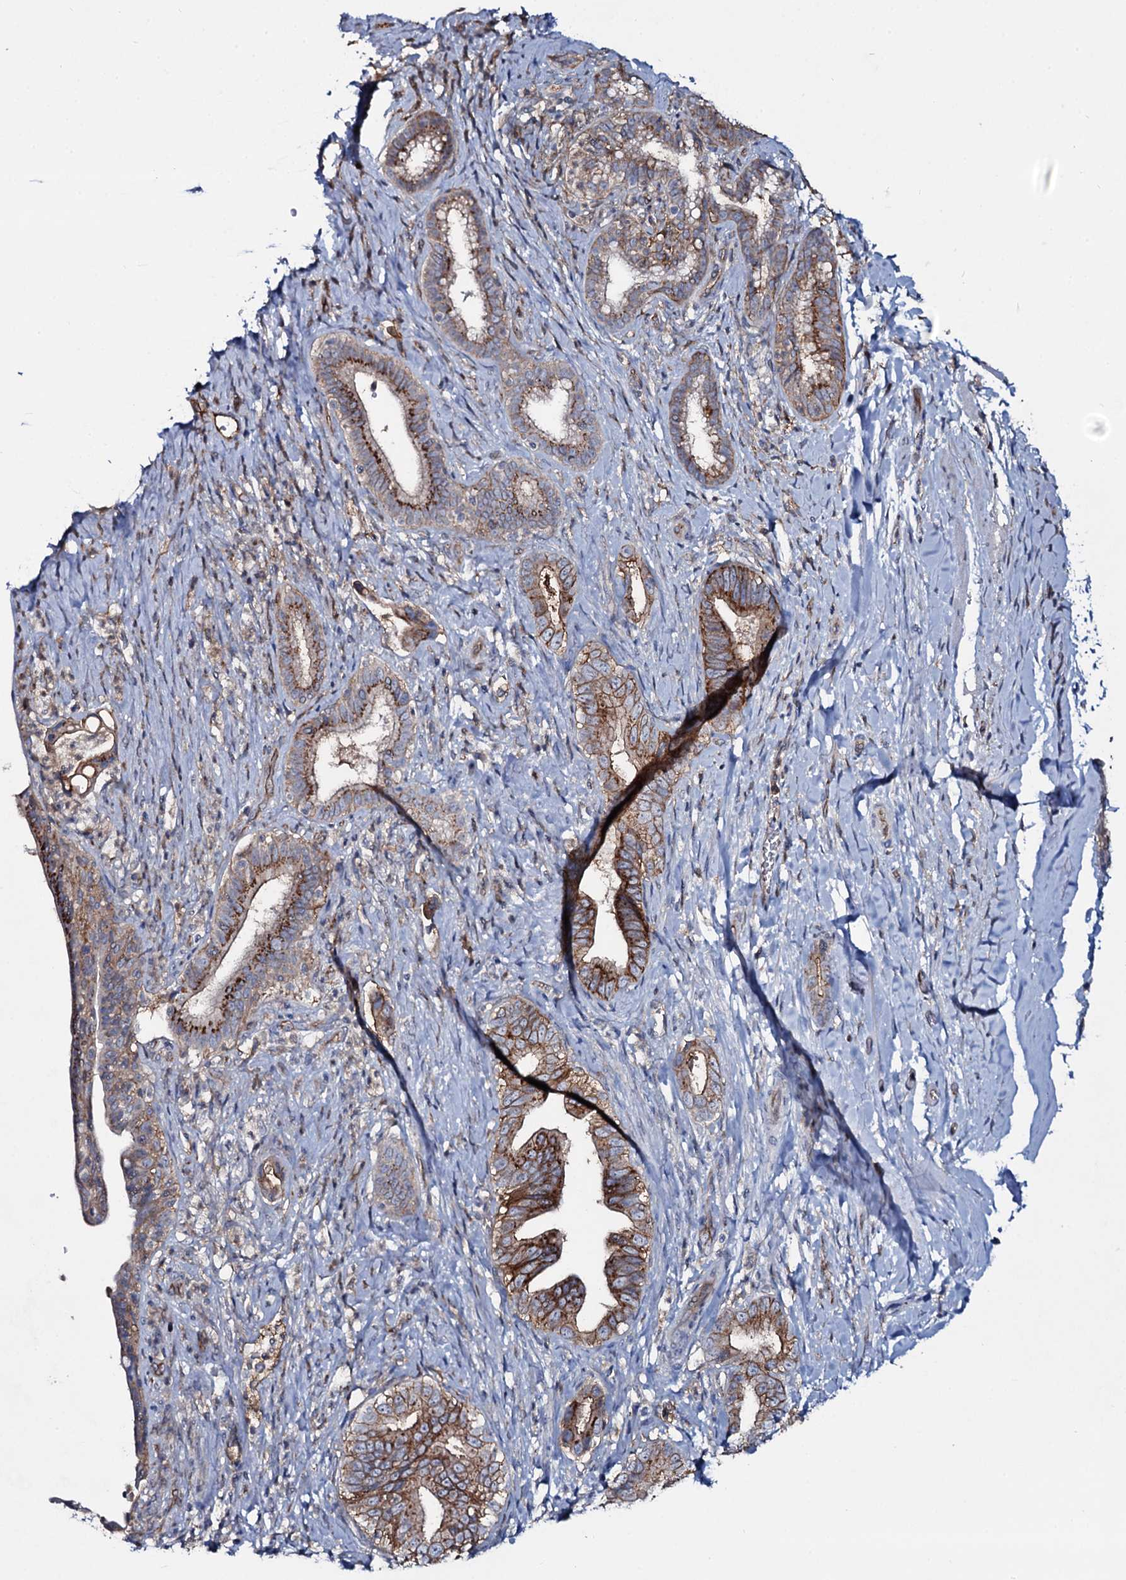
{"staining": {"intensity": "strong", "quantity": ">75%", "location": "cytoplasmic/membranous"}, "tissue": "pancreatic cancer", "cell_type": "Tumor cells", "image_type": "cancer", "snomed": [{"axis": "morphology", "description": "Adenocarcinoma, NOS"}, {"axis": "topography", "description": "Pancreas"}], "caption": "Human adenocarcinoma (pancreatic) stained with a brown dye reveals strong cytoplasmic/membranous positive positivity in about >75% of tumor cells.", "gene": "SNAP23", "patient": {"sex": "female", "age": 55}}